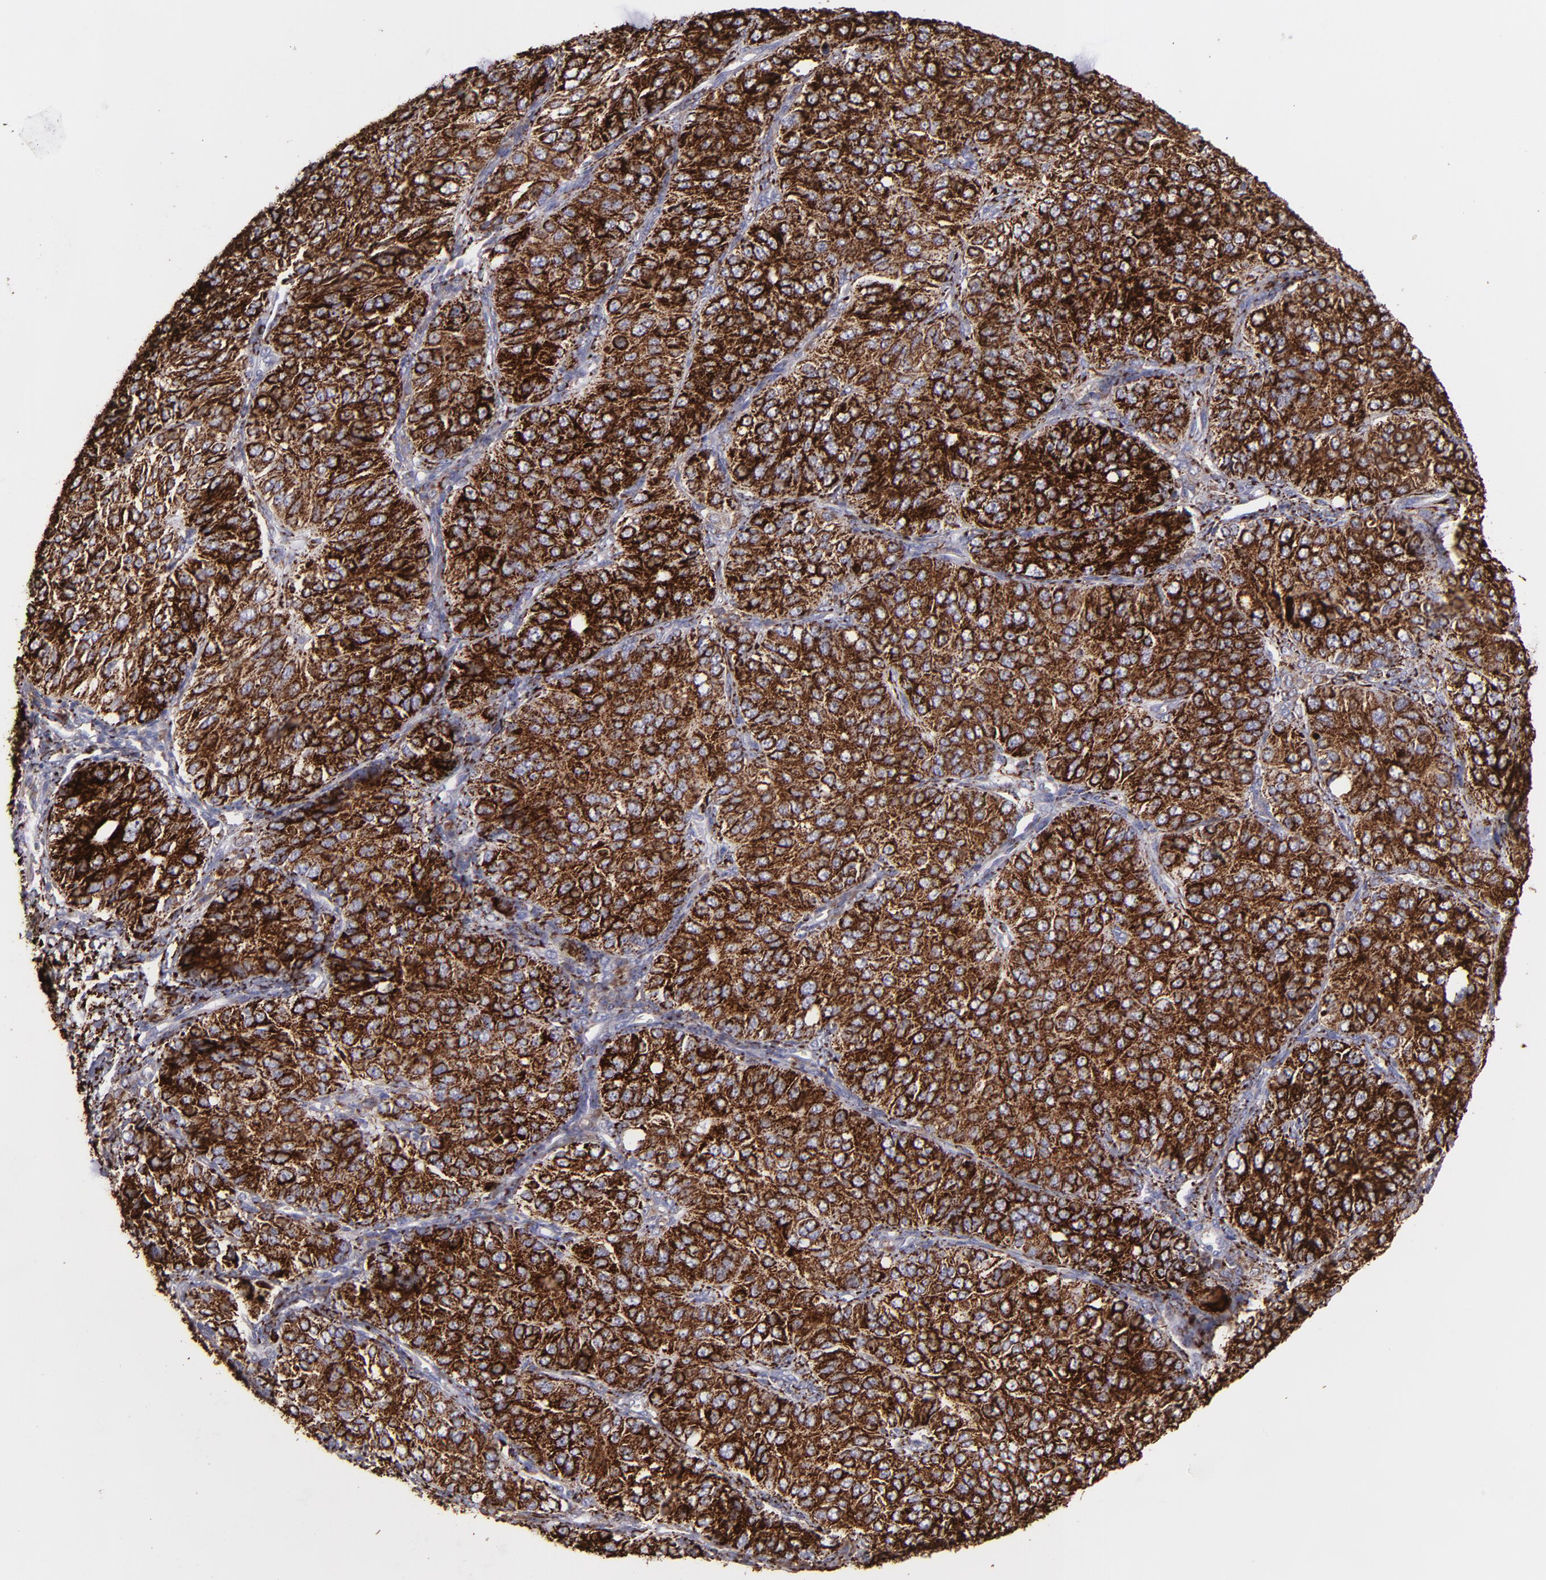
{"staining": {"intensity": "strong", "quantity": ">75%", "location": "cytoplasmic/membranous"}, "tissue": "ovarian cancer", "cell_type": "Tumor cells", "image_type": "cancer", "snomed": [{"axis": "morphology", "description": "Carcinoma, endometroid"}, {"axis": "topography", "description": "Ovary"}], "caption": "This micrograph reveals endometroid carcinoma (ovarian) stained with immunohistochemistry to label a protein in brown. The cytoplasmic/membranous of tumor cells show strong positivity for the protein. Nuclei are counter-stained blue.", "gene": "MAOB", "patient": {"sex": "female", "age": 51}}